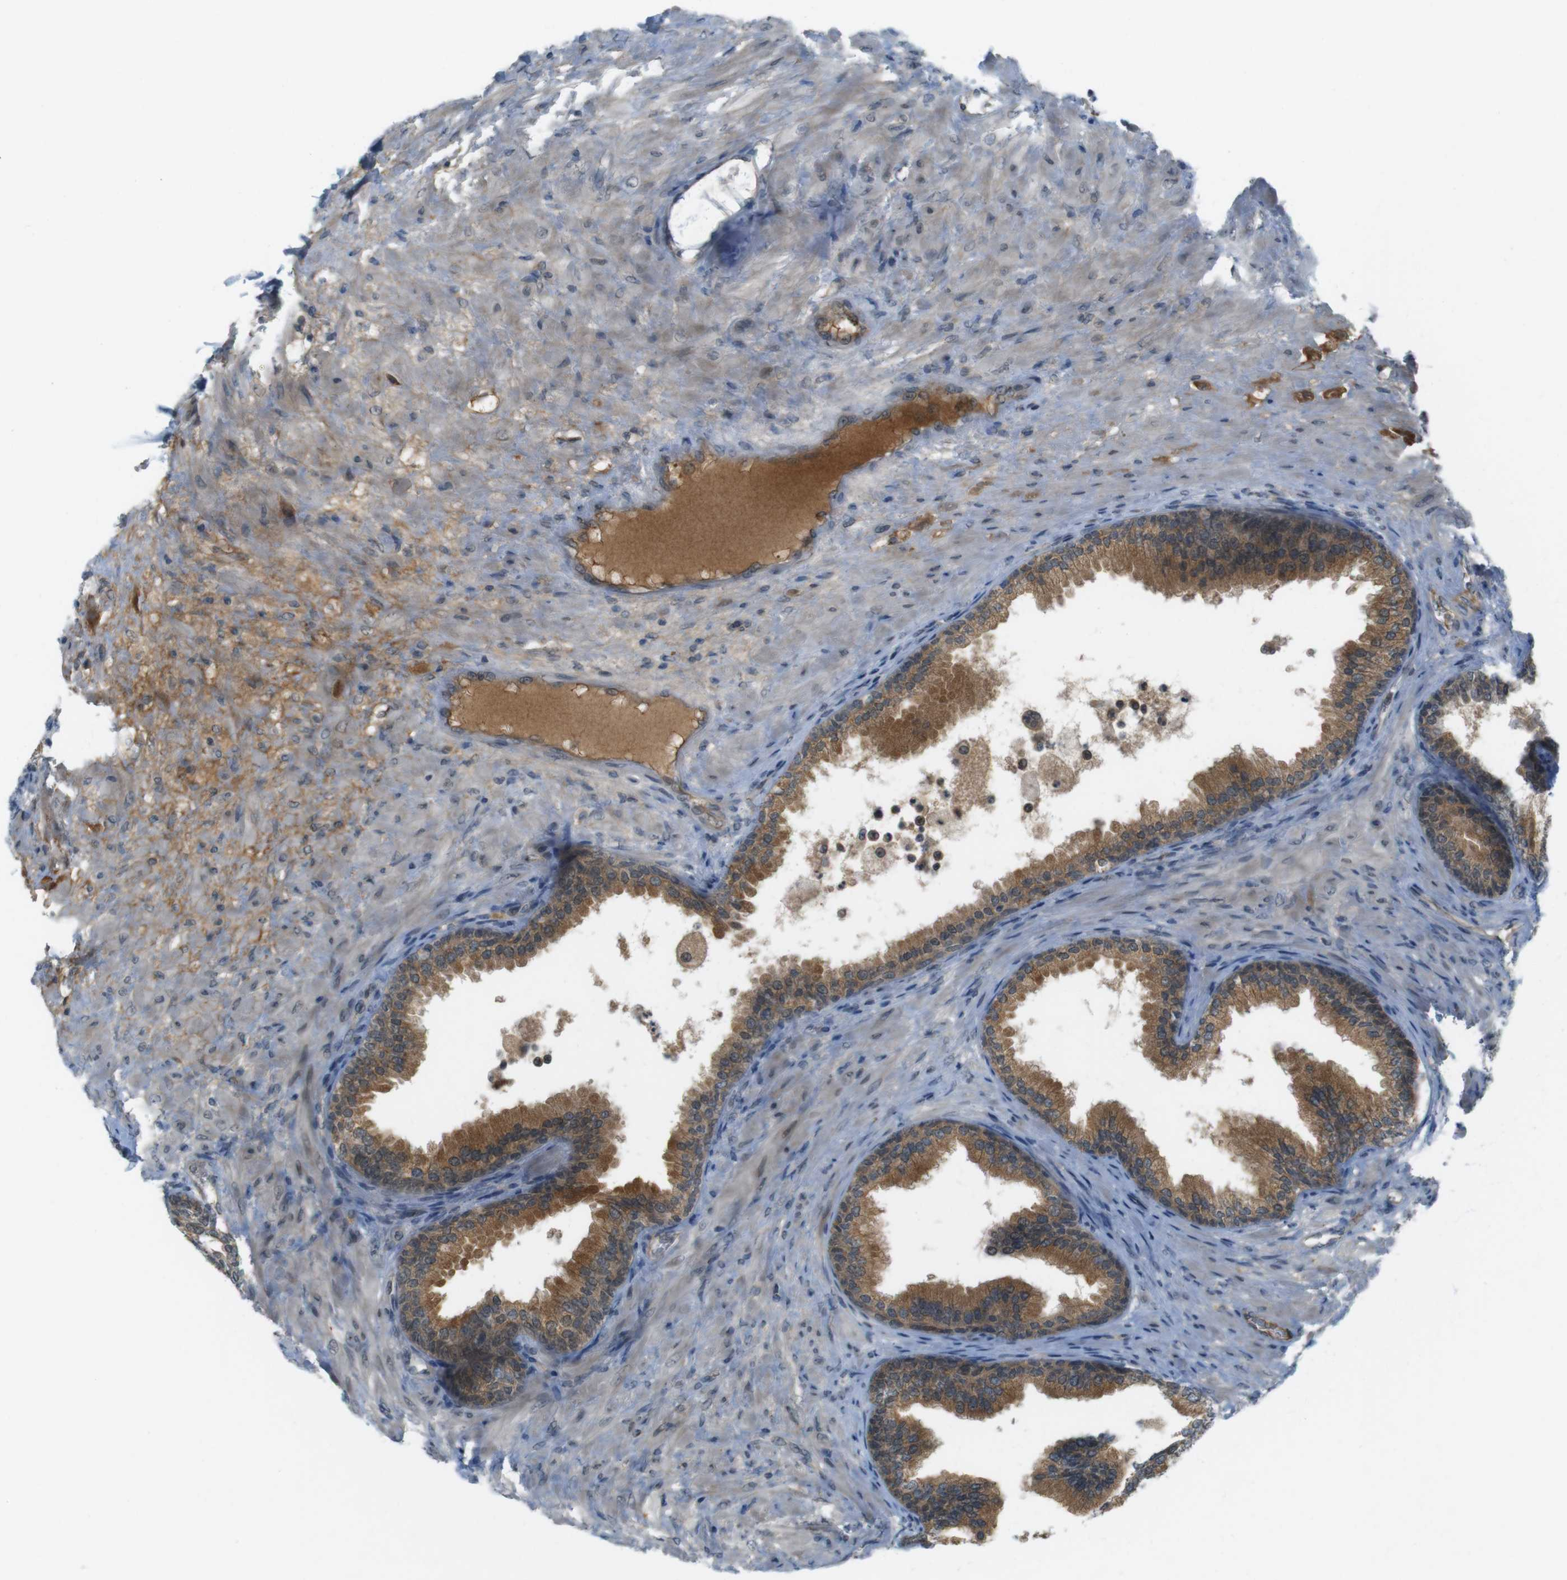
{"staining": {"intensity": "moderate", "quantity": ">75%", "location": "cytoplasmic/membranous"}, "tissue": "prostate", "cell_type": "Glandular cells", "image_type": "normal", "snomed": [{"axis": "morphology", "description": "Normal tissue, NOS"}, {"axis": "topography", "description": "Prostate"}], "caption": "Benign prostate was stained to show a protein in brown. There is medium levels of moderate cytoplasmic/membranous positivity in approximately >75% of glandular cells.", "gene": "ZDHHC20", "patient": {"sex": "male", "age": 76}}